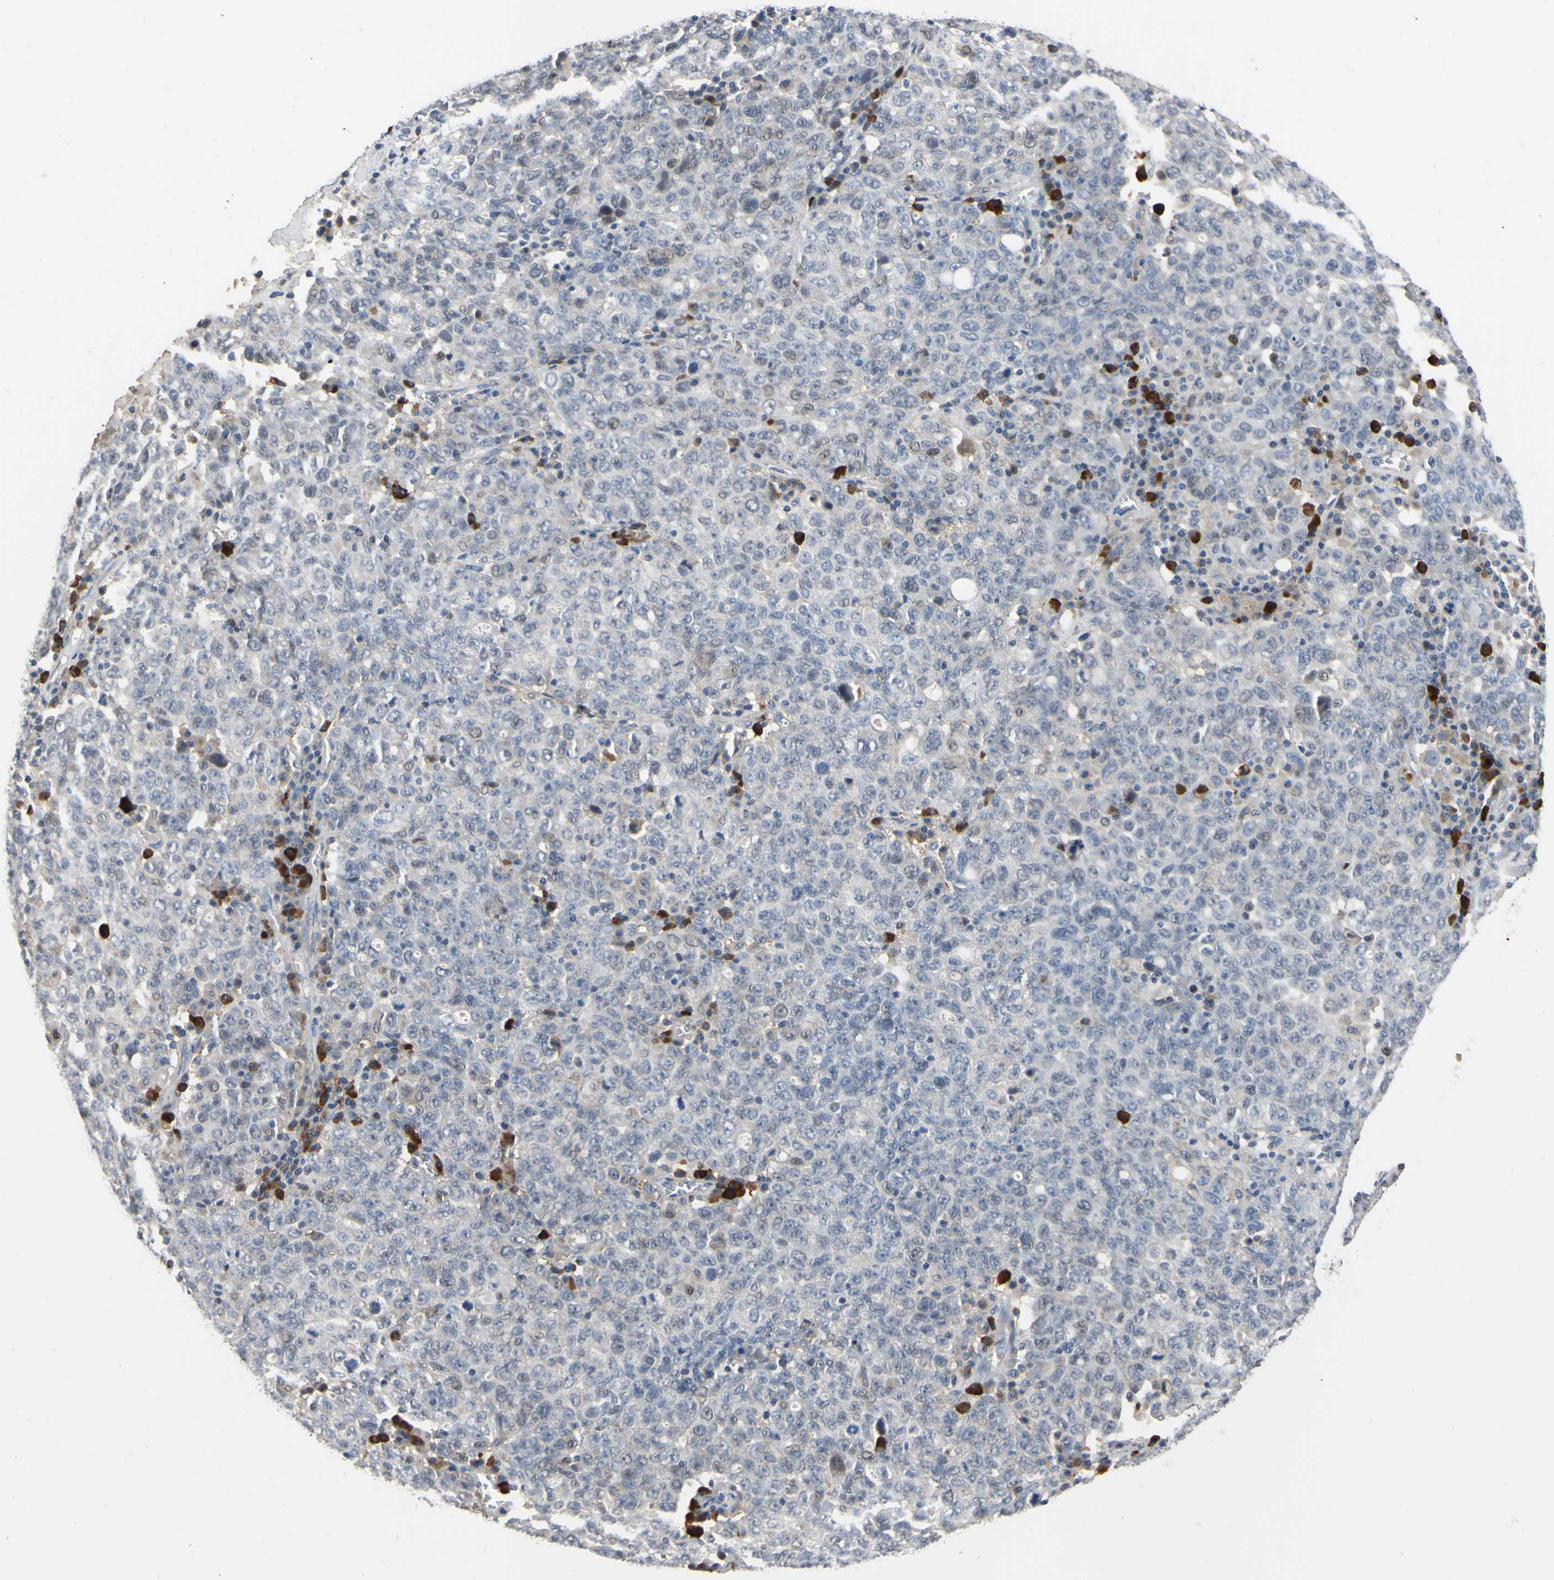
{"staining": {"intensity": "negative", "quantity": "none", "location": "none"}, "tissue": "ovarian cancer", "cell_type": "Tumor cells", "image_type": "cancer", "snomed": [{"axis": "morphology", "description": "Carcinoma, endometroid"}, {"axis": "topography", "description": "Ovary"}], "caption": "This is a micrograph of IHC staining of endometroid carcinoma (ovarian), which shows no staining in tumor cells.", "gene": "LHX9", "patient": {"sex": "female", "age": 62}}